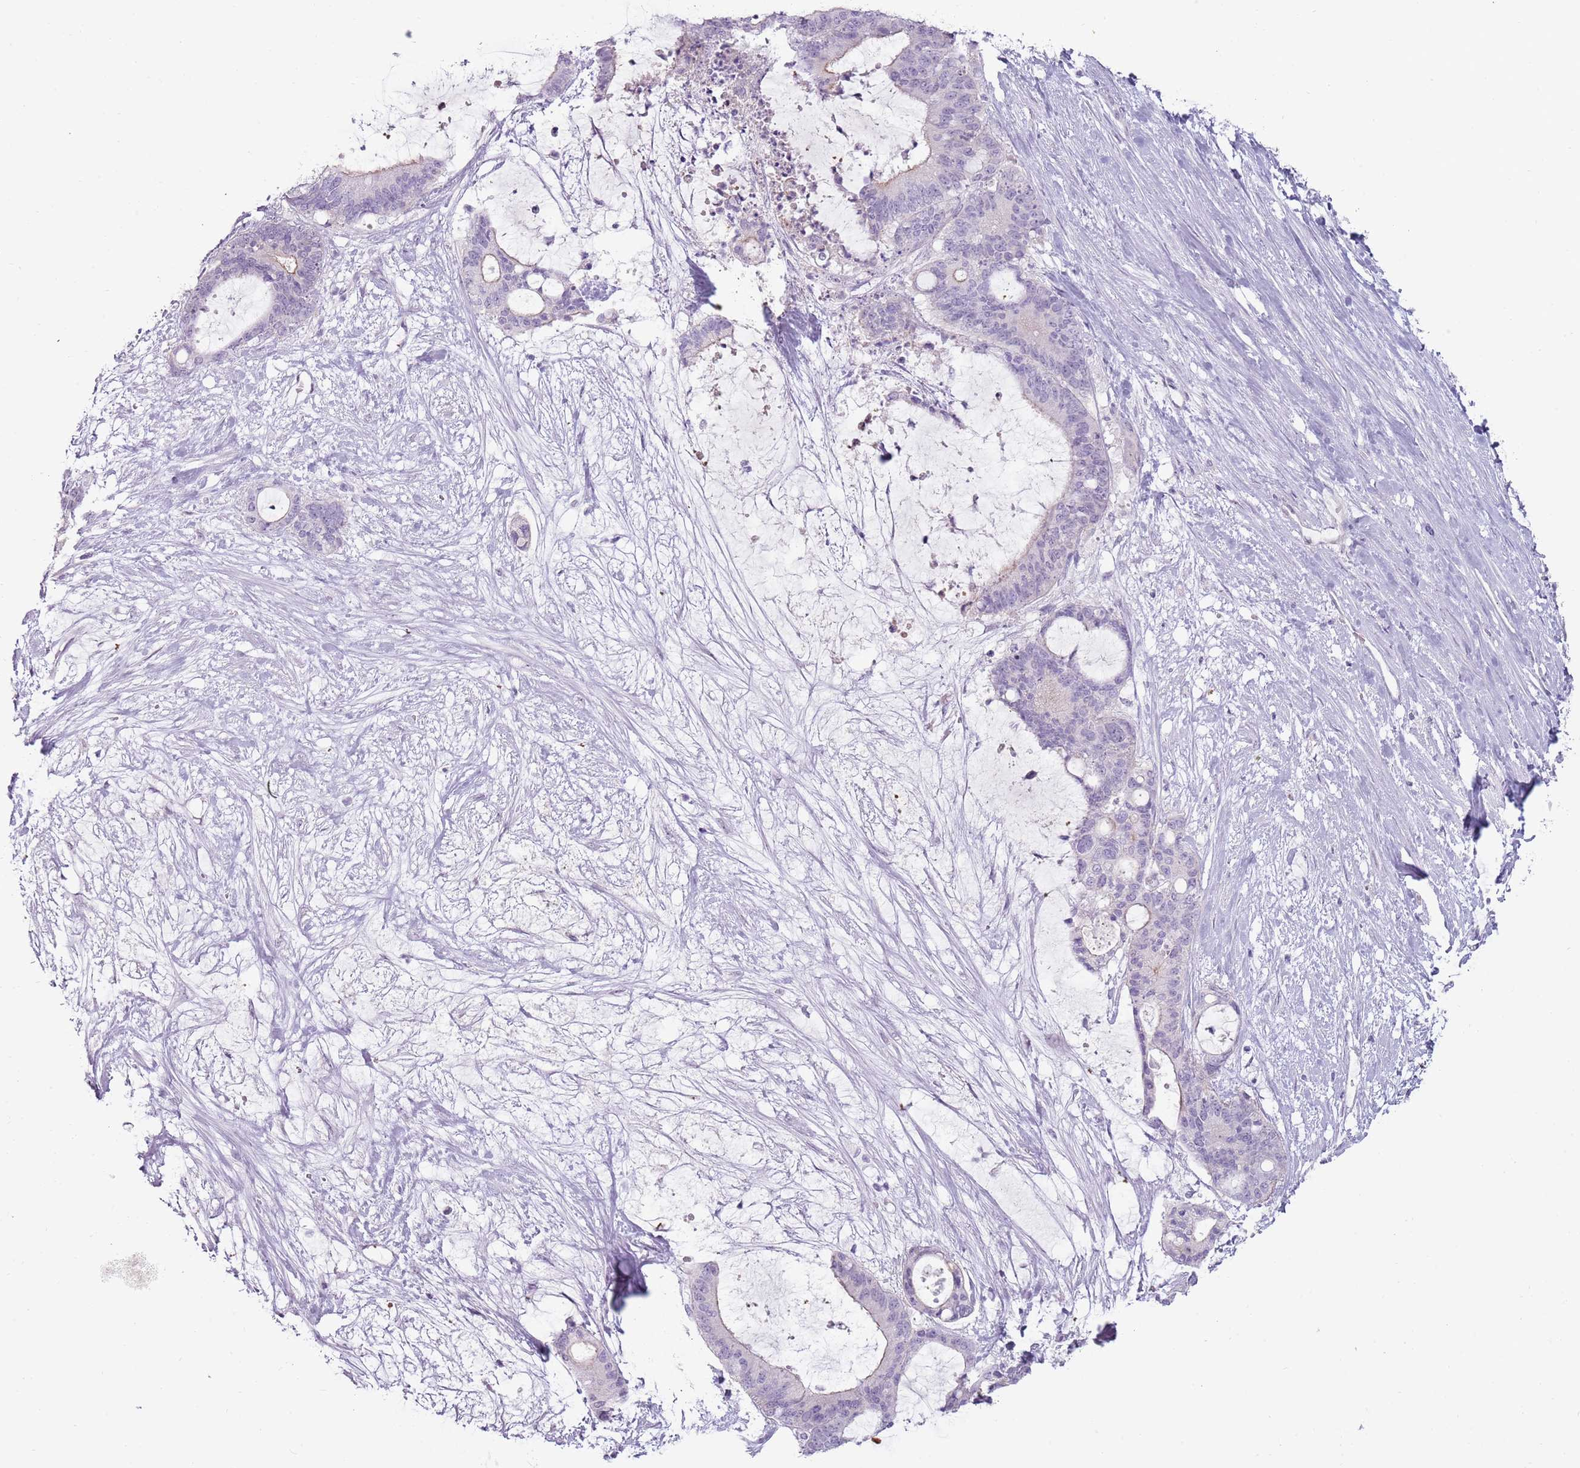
{"staining": {"intensity": "negative", "quantity": "none", "location": "none"}, "tissue": "liver cancer", "cell_type": "Tumor cells", "image_type": "cancer", "snomed": [{"axis": "morphology", "description": "Normal tissue, NOS"}, {"axis": "morphology", "description": "Cholangiocarcinoma"}, {"axis": "topography", "description": "Liver"}, {"axis": "topography", "description": "Peripheral nerve tissue"}], "caption": "High power microscopy image of an IHC histopathology image of liver cholangiocarcinoma, revealing no significant staining in tumor cells.", "gene": "RFX2", "patient": {"sex": "female", "age": 73}}